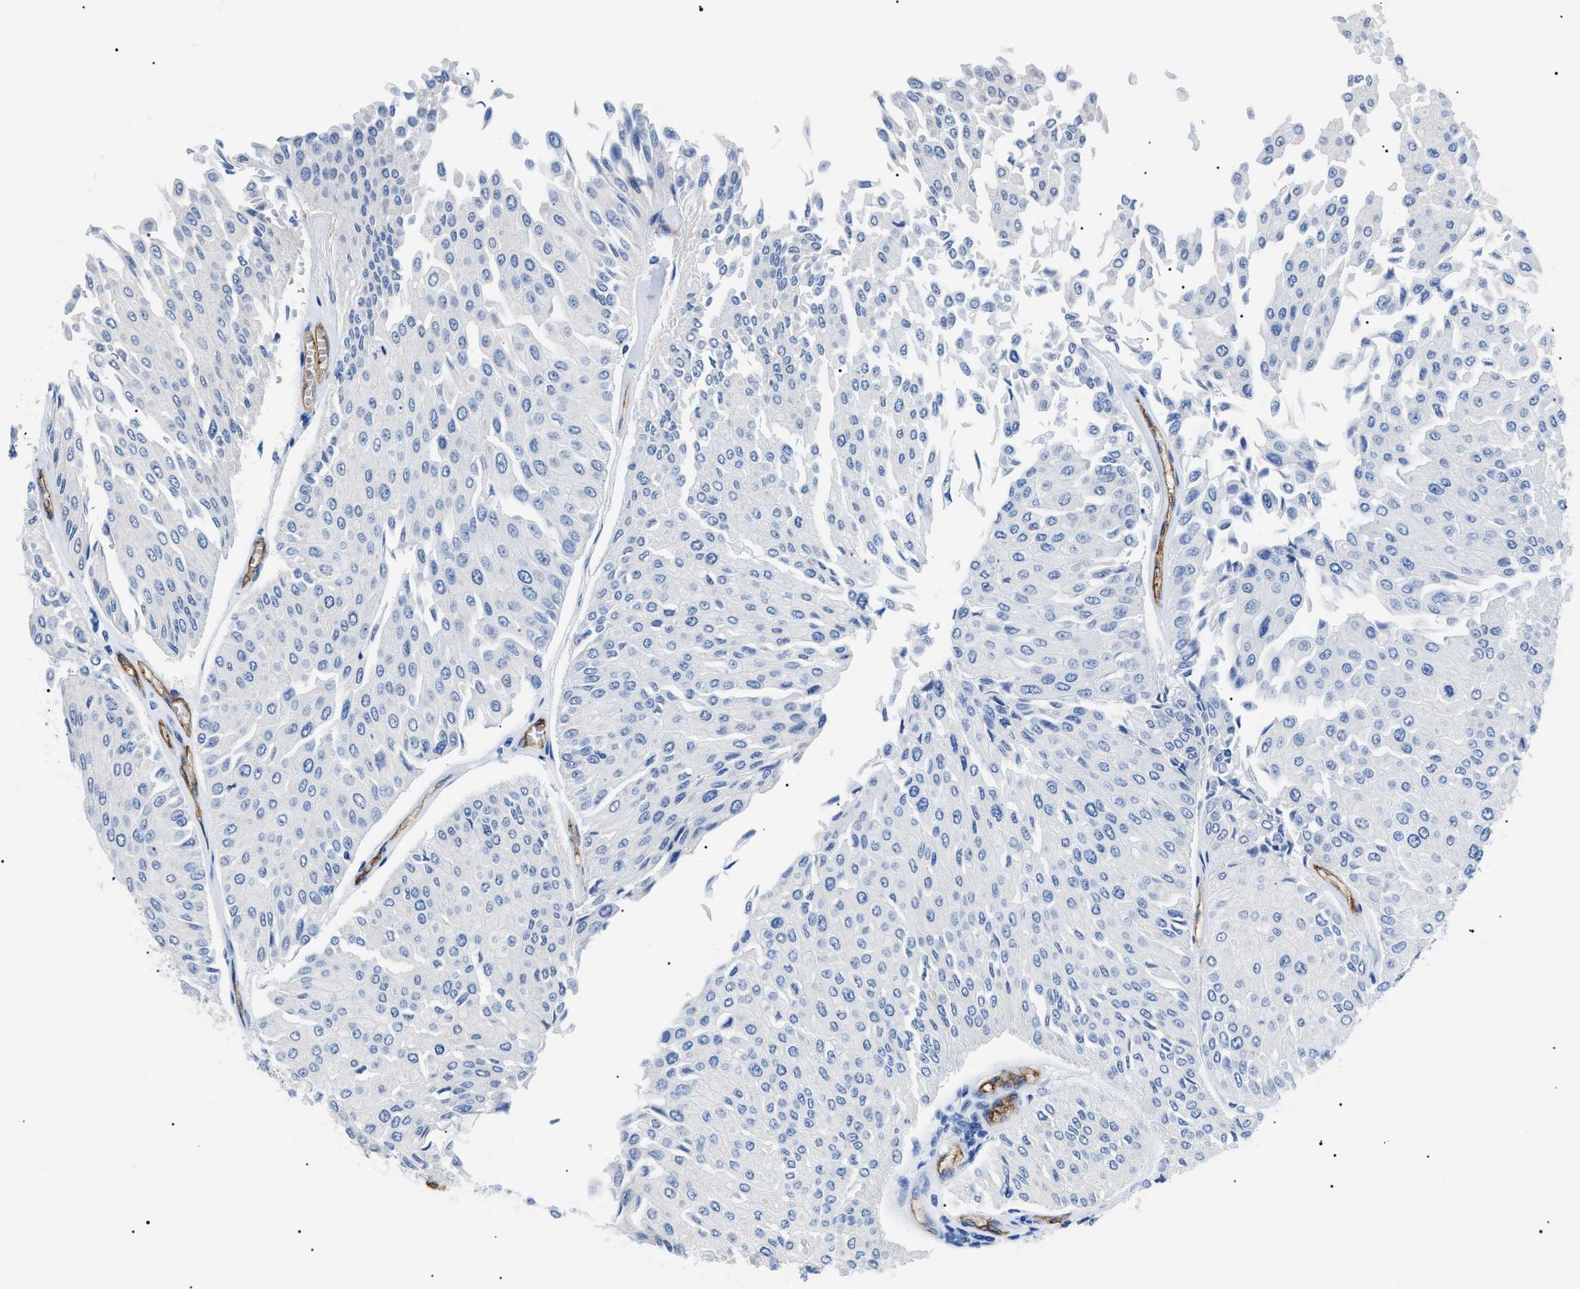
{"staining": {"intensity": "negative", "quantity": "none", "location": "none"}, "tissue": "urothelial cancer", "cell_type": "Tumor cells", "image_type": "cancer", "snomed": [{"axis": "morphology", "description": "Urothelial carcinoma, Low grade"}, {"axis": "topography", "description": "Urinary bladder"}], "caption": "A photomicrograph of human urothelial cancer is negative for staining in tumor cells. (DAB (3,3'-diaminobenzidine) IHC with hematoxylin counter stain).", "gene": "PODXL", "patient": {"sex": "male", "age": 67}}